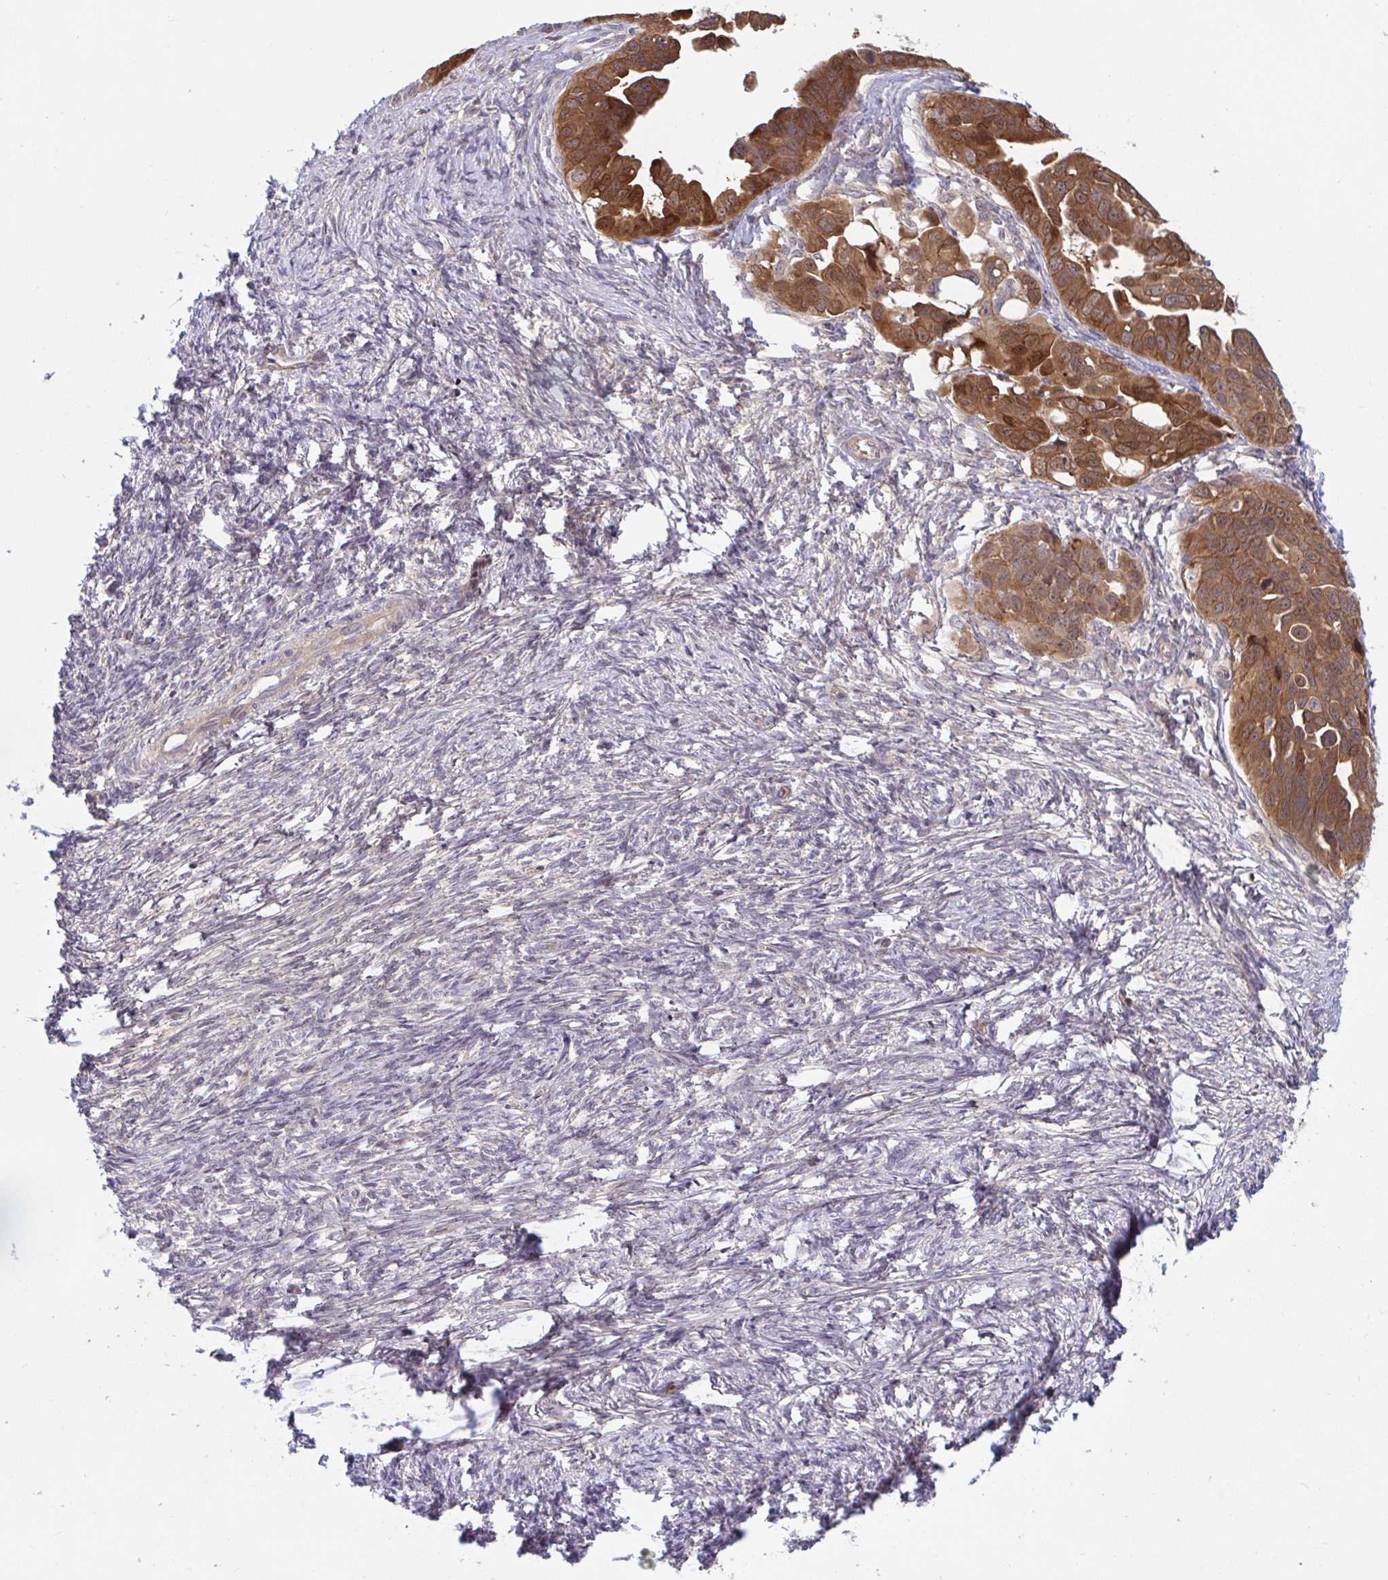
{"staining": {"intensity": "strong", "quantity": ">75%", "location": "cytoplasmic/membranous,nuclear"}, "tissue": "ovarian cancer", "cell_type": "Tumor cells", "image_type": "cancer", "snomed": [{"axis": "morphology", "description": "Cystadenocarcinoma, serous, NOS"}, {"axis": "topography", "description": "Ovary"}], "caption": "This micrograph reveals immunohistochemistry (IHC) staining of ovarian cancer, with high strong cytoplasmic/membranous and nuclear expression in about >75% of tumor cells.", "gene": "LMNTD2", "patient": {"sex": "female", "age": 59}}